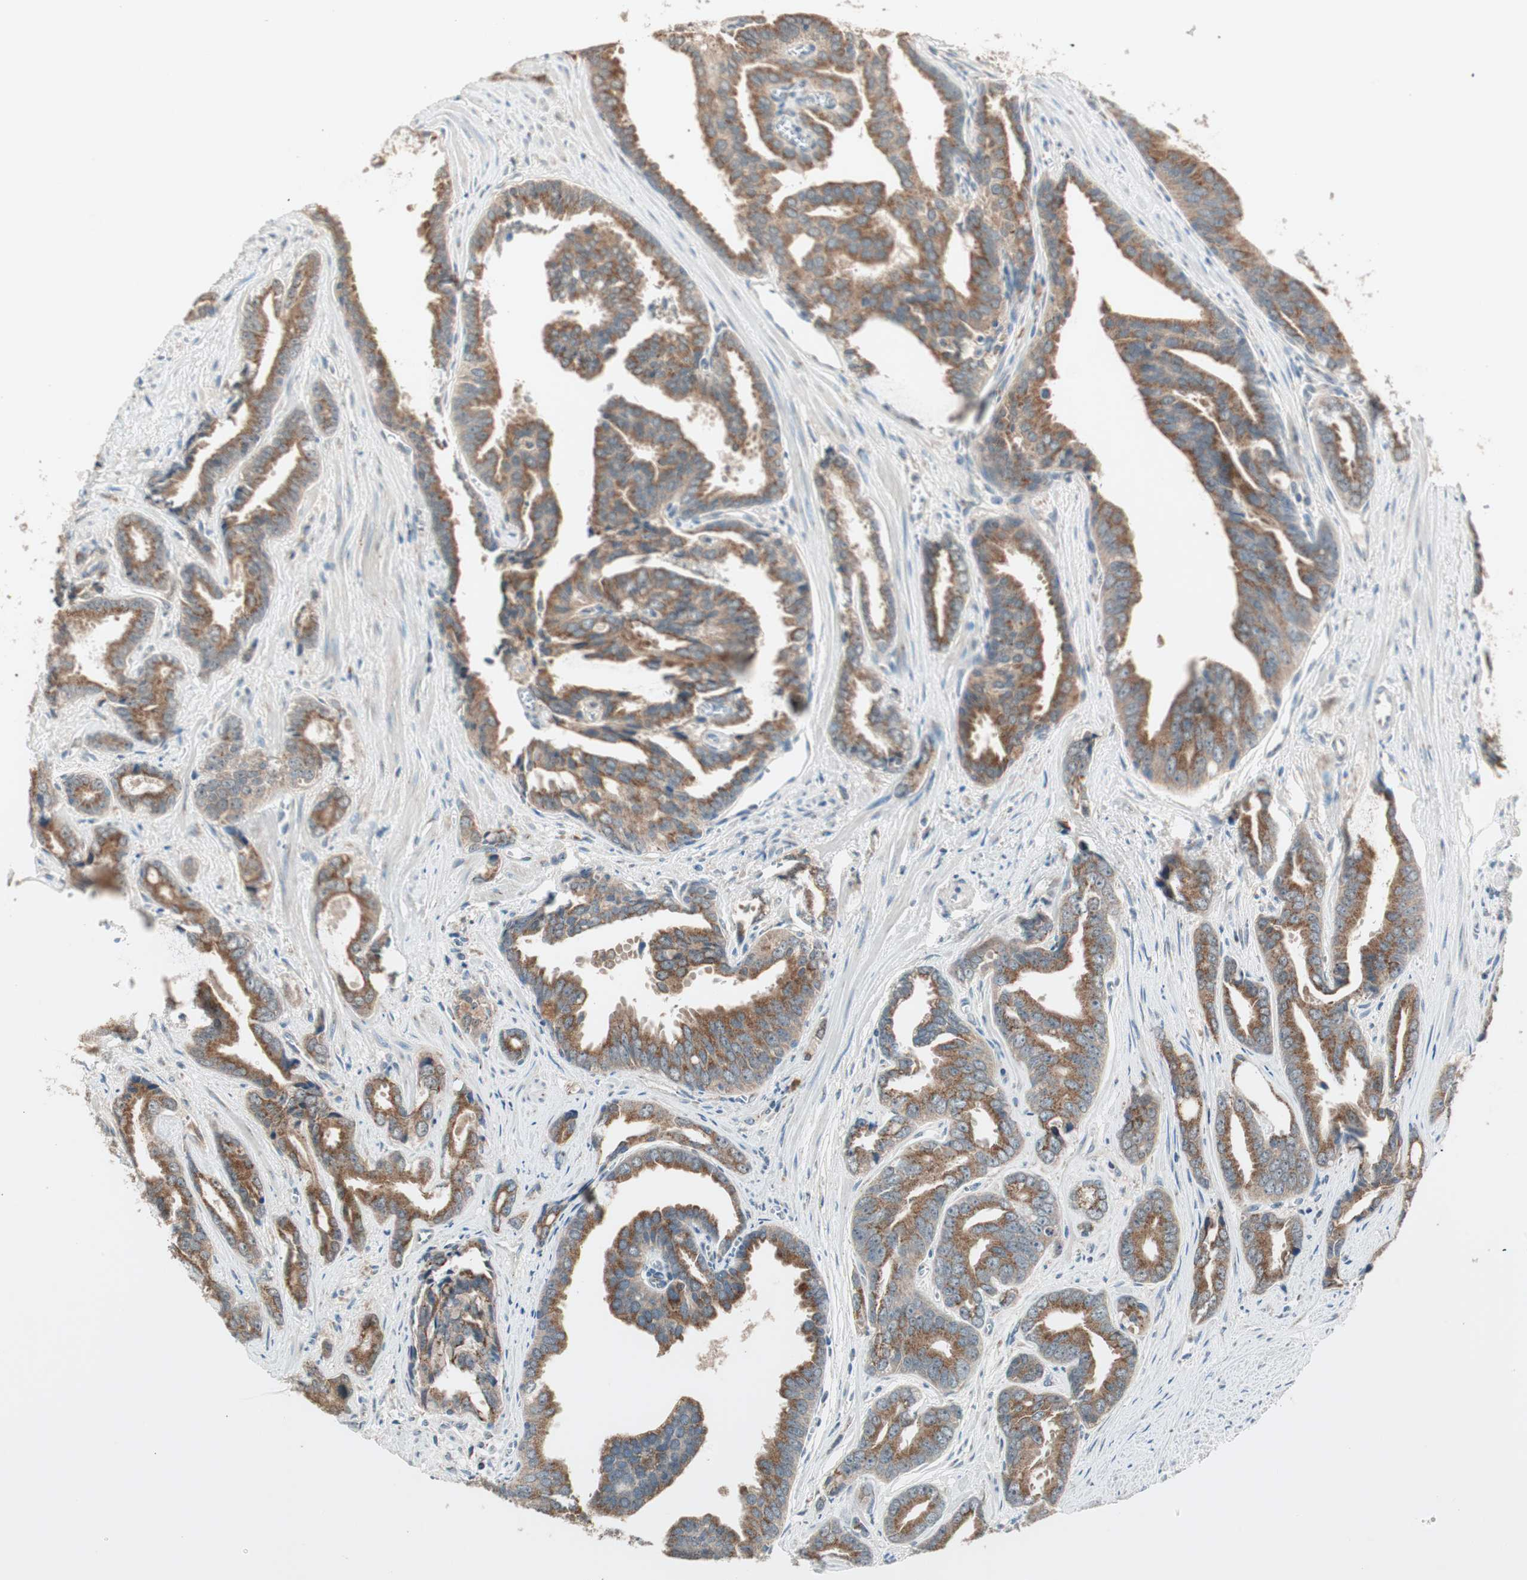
{"staining": {"intensity": "strong", "quantity": ">75%", "location": "cytoplasmic/membranous"}, "tissue": "prostate cancer", "cell_type": "Tumor cells", "image_type": "cancer", "snomed": [{"axis": "morphology", "description": "Adenocarcinoma, High grade"}, {"axis": "topography", "description": "Prostate"}], "caption": "DAB immunohistochemical staining of human prostate cancer displays strong cytoplasmic/membranous protein positivity in about >75% of tumor cells.", "gene": "SEC16A", "patient": {"sex": "male", "age": 67}}